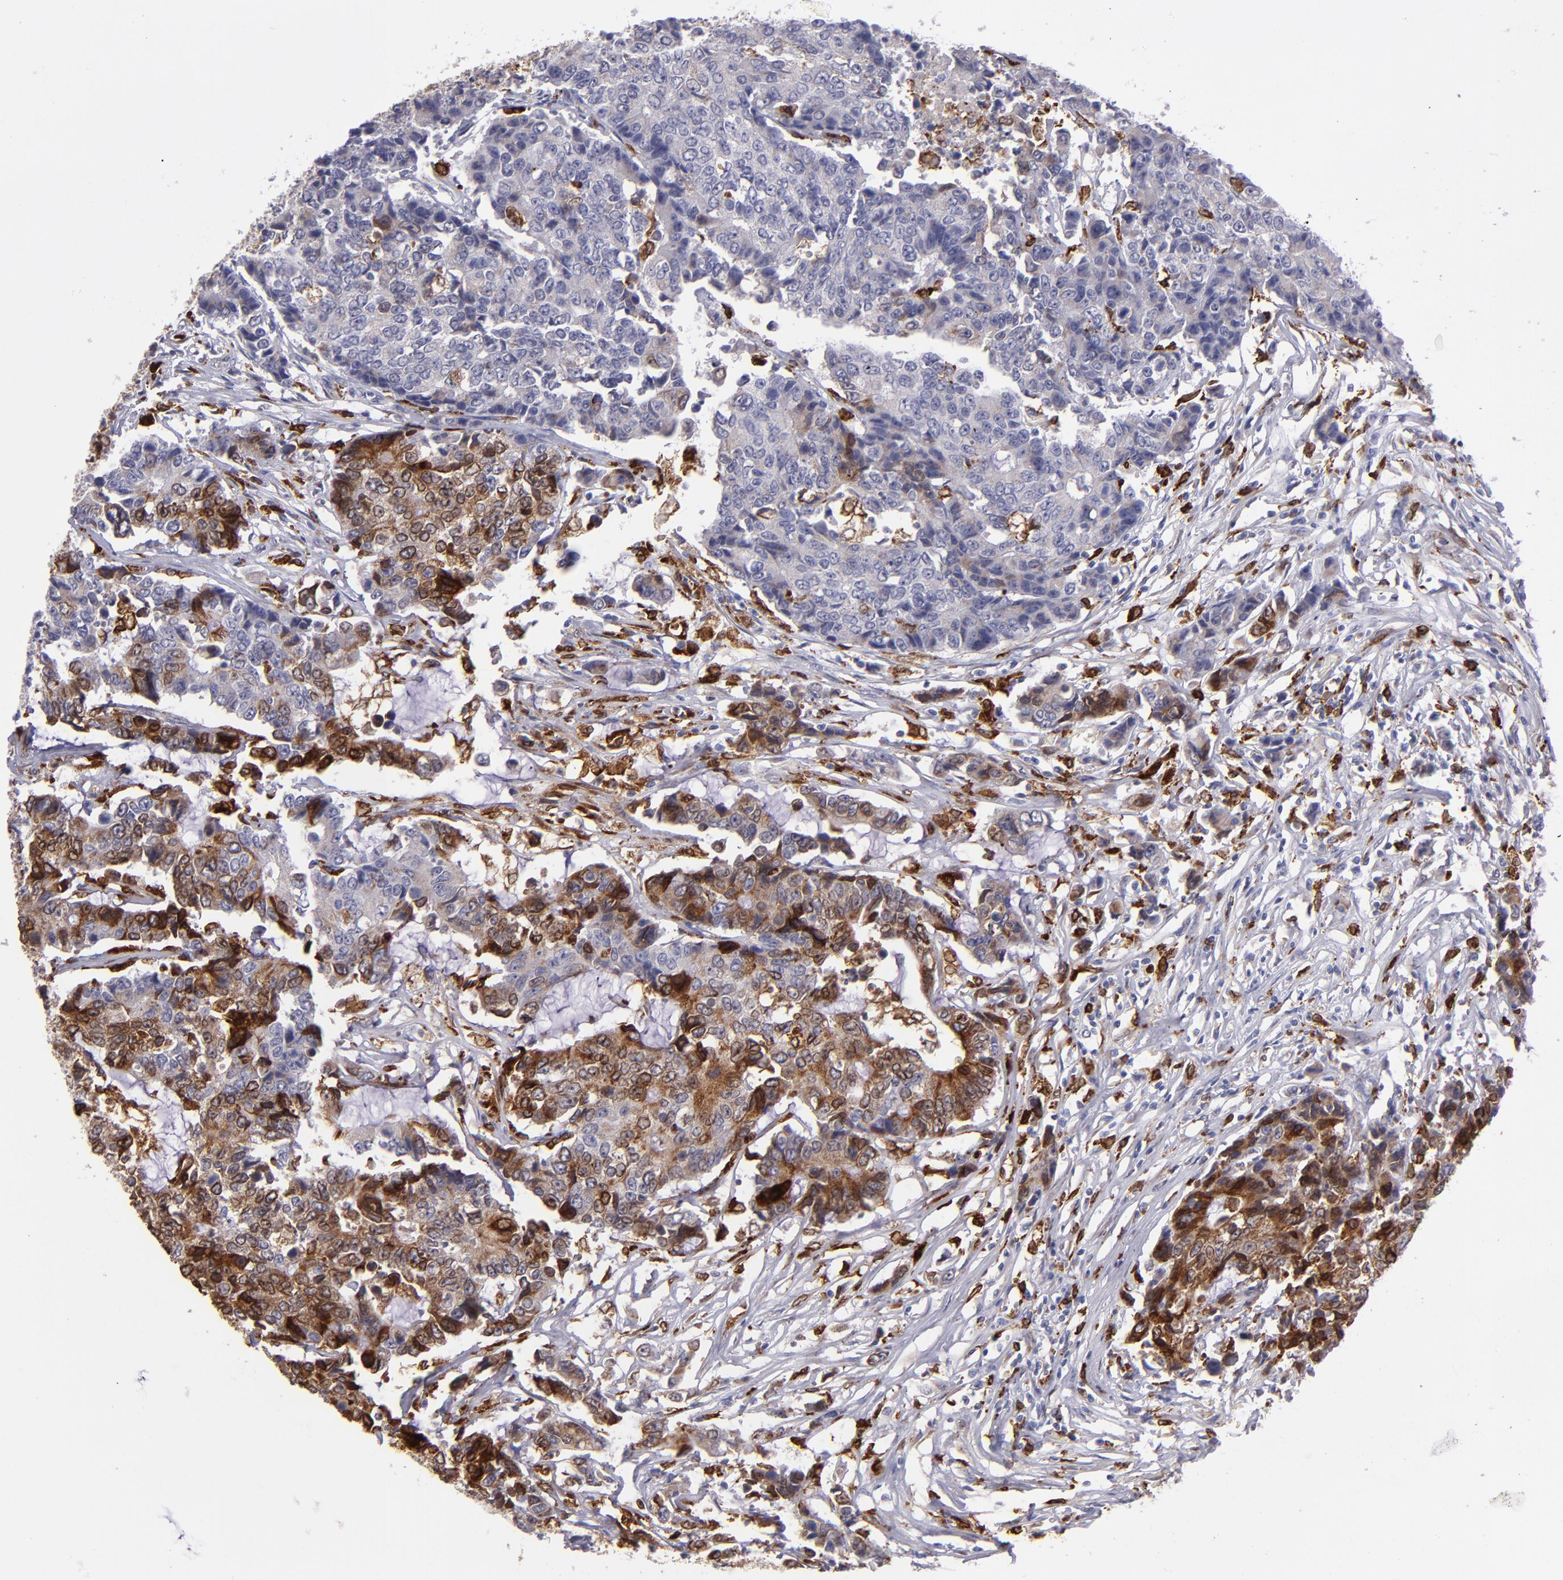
{"staining": {"intensity": "moderate", "quantity": "<25%", "location": "cytoplasmic/membranous"}, "tissue": "colorectal cancer", "cell_type": "Tumor cells", "image_type": "cancer", "snomed": [{"axis": "morphology", "description": "Adenocarcinoma, NOS"}, {"axis": "topography", "description": "Colon"}], "caption": "Moderate cytoplasmic/membranous staining for a protein is seen in approximately <25% of tumor cells of adenocarcinoma (colorectal) using immunohistochemistry.", "gene": "PTGS1", "patient": {"sex": "female", "age": 86}}